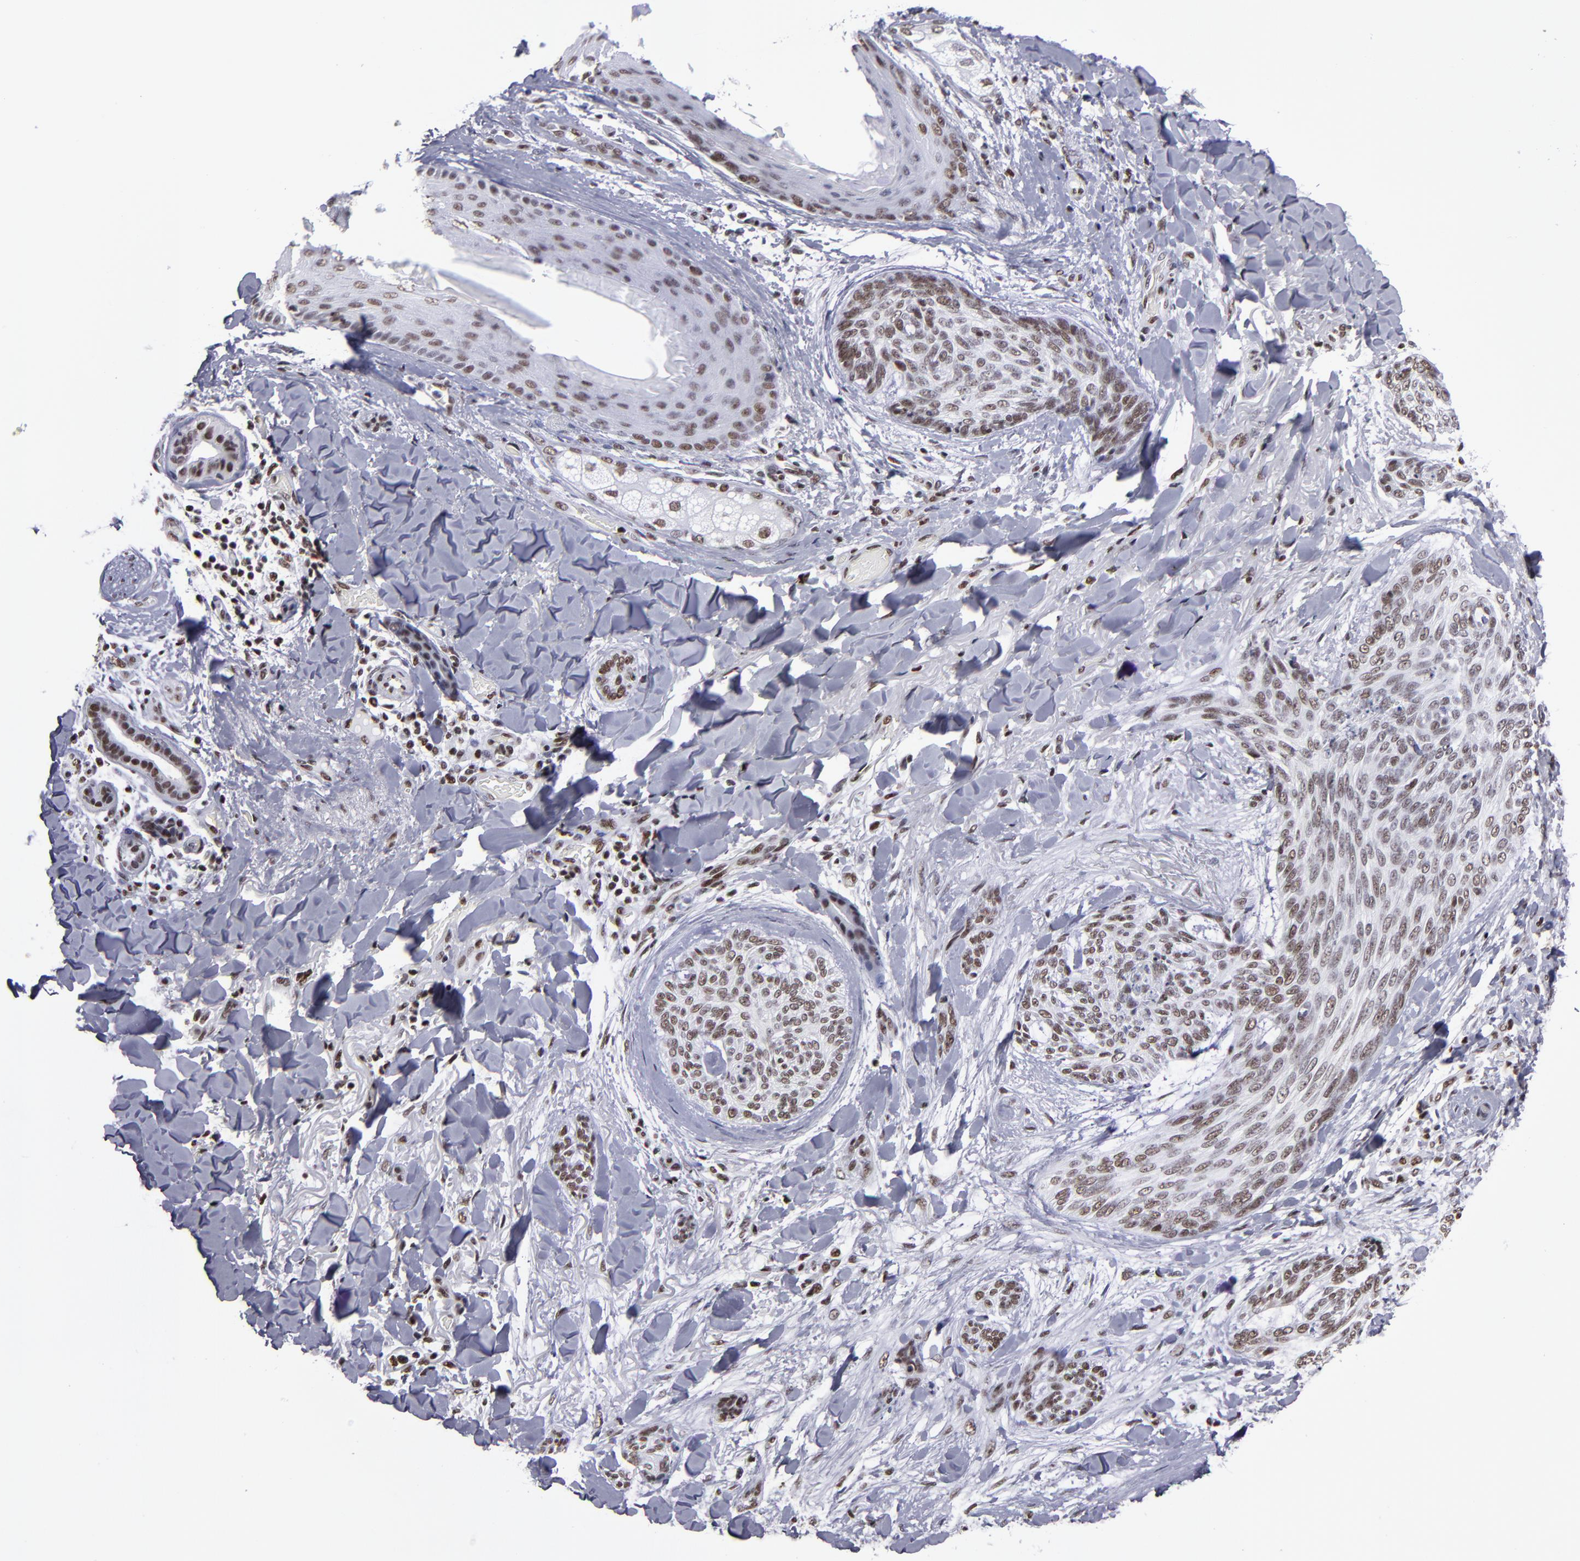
{"staining": {"intensity": "moderate", "quantity": ">75%", "location": "nuclear"}, "tissue": "skin cancer", "cell_type": "Tumor cells", "image_type": "cancer", "snomed": [{"axis": "morphology", "description": "Normal tissue, NOS"}, {"axis": "morphology", "description": "Basal cell carcinoma"}, {"axis": "topography", "description": "Skin"}], "caption": "Skin basal cell carcinoma was stained to show a protein in brown. There is medium levels of moderate nuclear positivity in about >75% of tumor cells.", "gene": "TERF2", "patient": {"sex": "female", "age": 71}}